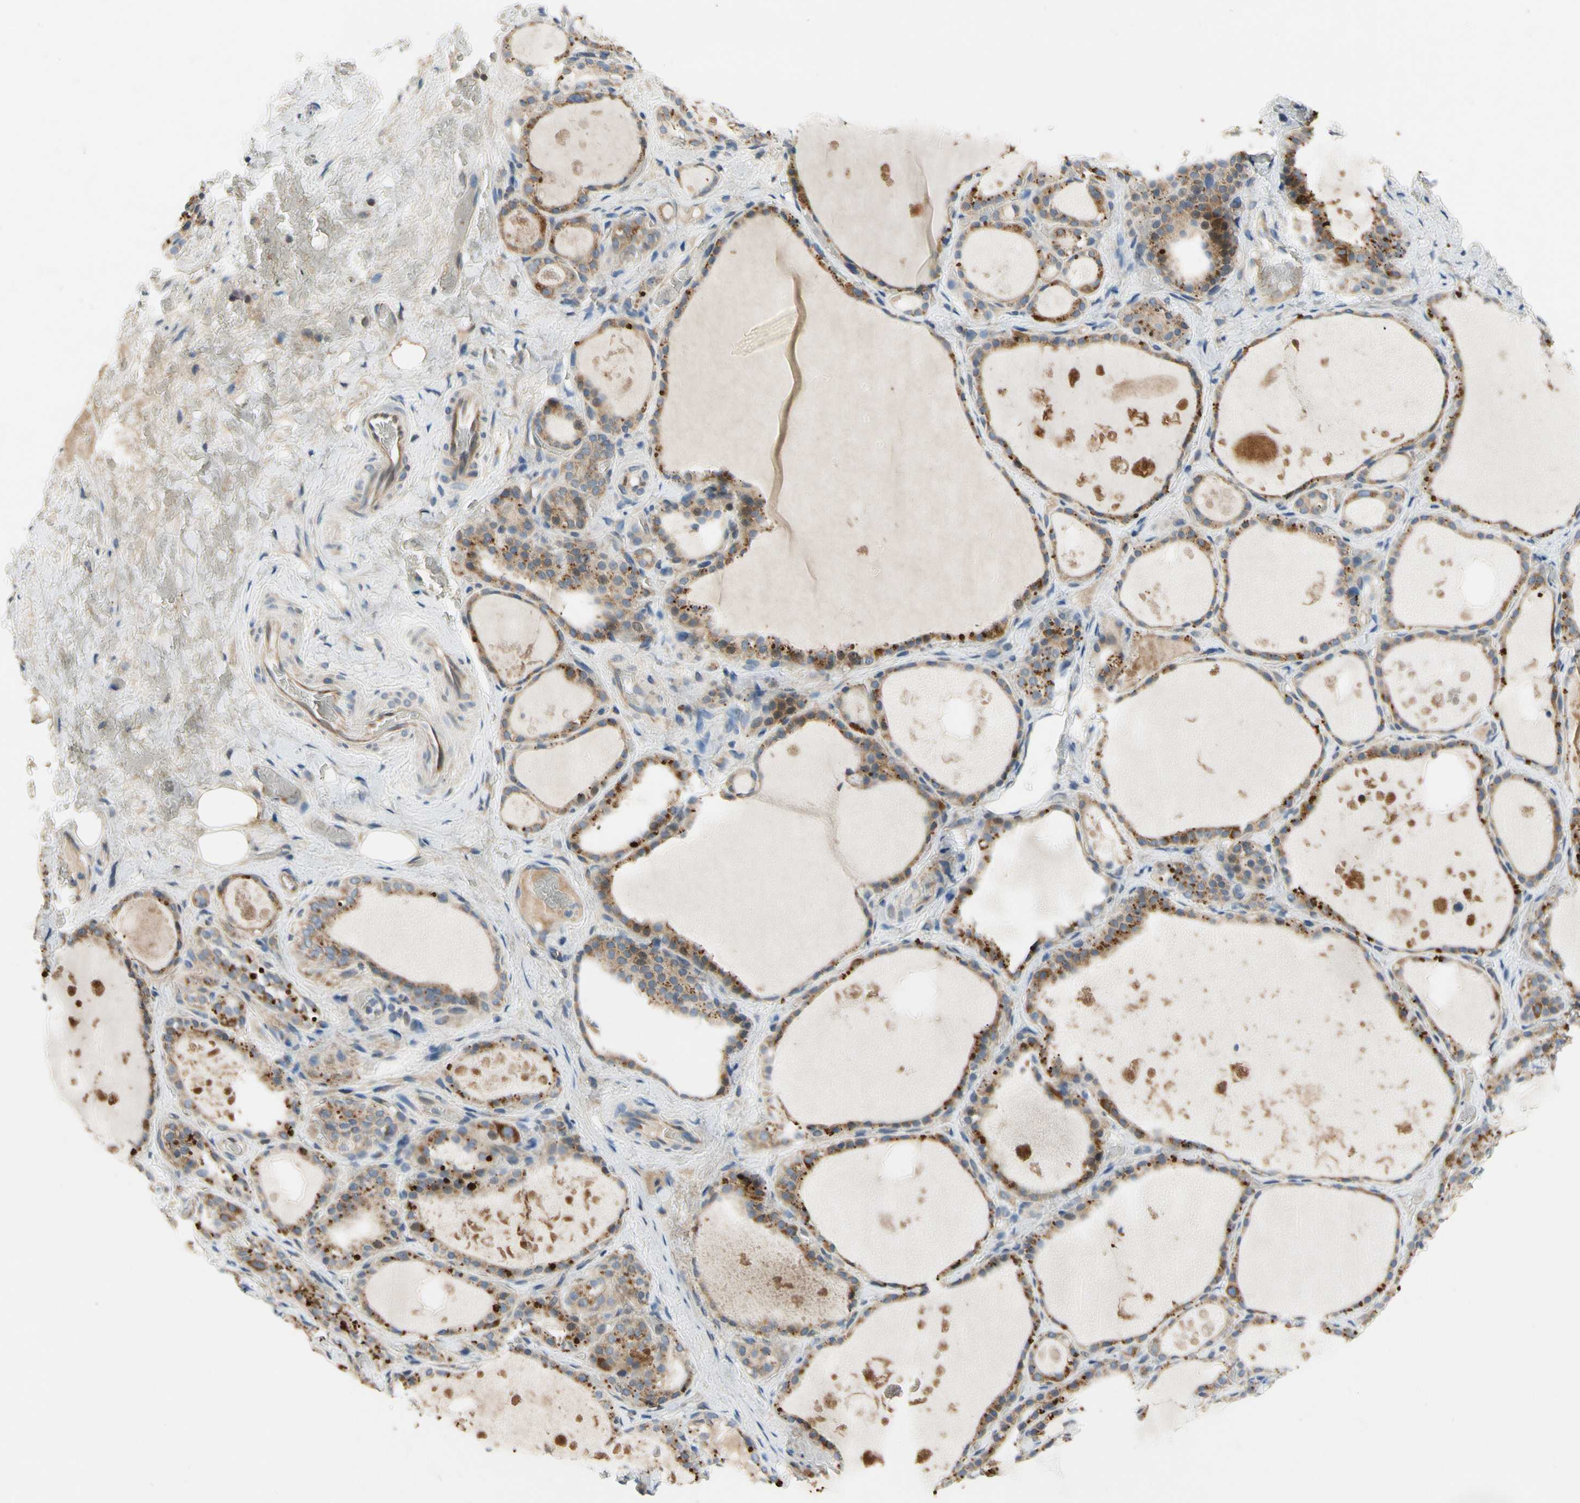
{"staining": {"intensity": "strong", "quantity": ">75%", "location": "cytoplasmic/membranous"}, "tissue": "thyroid gland", "cell_type": "Glandular cells", "image_type": "normal", "snomed": [{"axis": "morphology", "description": "Normal tissue, NOS"}, {"axis": "topography", "description": "Thyroid gland"}], "caption": "Protein staining of unremarkable thyroid gland demonstrates strong cytoplasmic/membranous positivity in about >75% of glandular cells.", "gene": "KLHDC8B", "patient": {"sex": "male", "age": 61}}